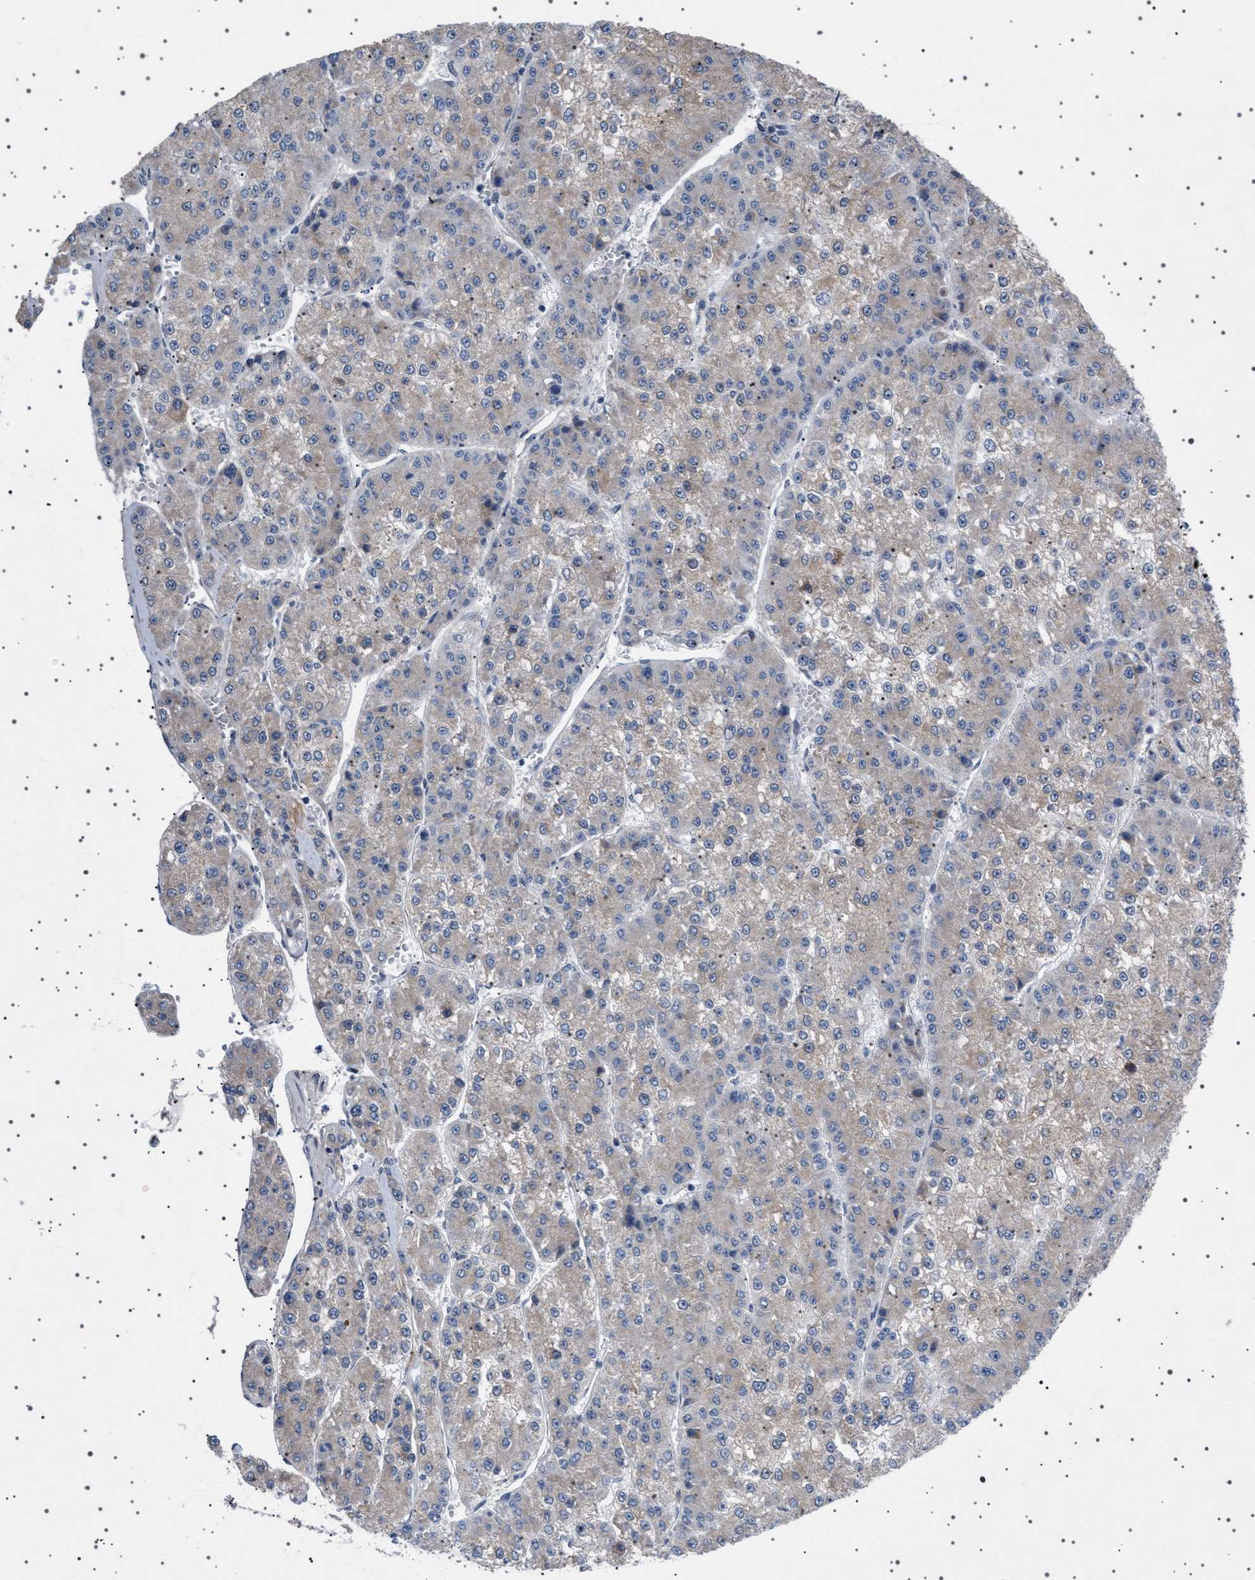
{"staining": {"intensity": "weak", "quantity": "<25%", "location": "cytoplasmic/membranous"}, "tissue": "liver cancer", "cell_type": "Tumor cells", "image_type": "cancer", "snomed": [{"axis": "morphology", "description": "Carcinoma, Hepatocellular, NOS"}, {"axis": "topography", "description": "Liver"}], "caption": "This photomicrograph is of liver cancer (hepatocellular carcinoma) stained with immunohistochemistry (IHC) to label a protein in brown with the nuclei are counter-stained blue. There is no expression in tumor cells. Brightfield microscopy of immunohistochemistry stained with DAB (brown) and hematoxylin (blue), captured at high magnification.", "gene": "HTR1A", "patient": {"sex": "female", "age": 73}}